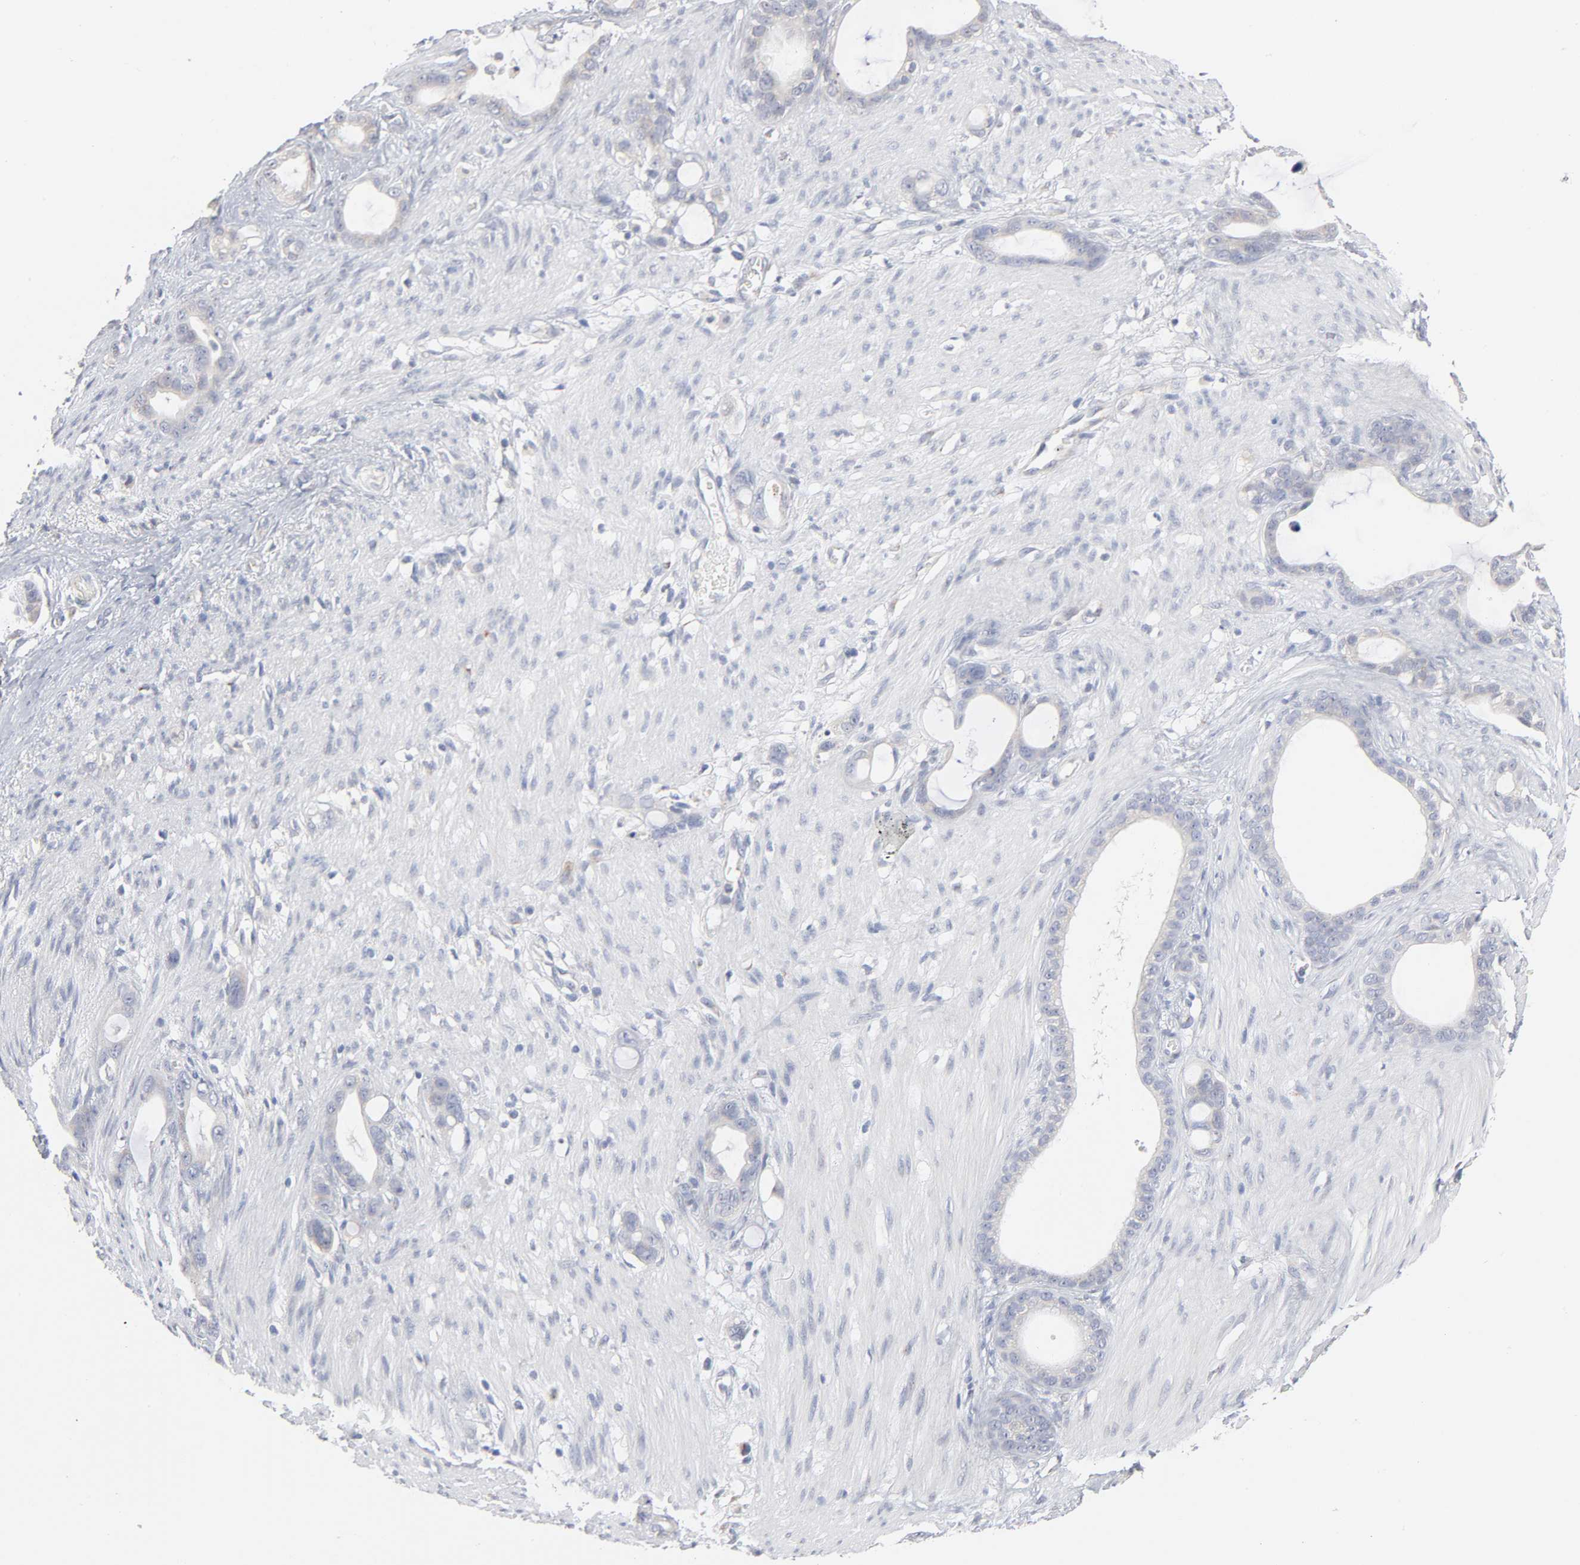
{"staining": {"intensity": "negative", "quantity": "none", "location": "none"}, "tissue": "stomach cancer", "cell_type": "Tumor cells", "image_type": "cancer", "snomed": [{"axis": "morphology", "description": "Adenocarcinoma, NOS"}, {"axis": "topography", "description": "Stomach"}], "caption": "Immunohistochemistry (IHC) image of neoplastic tissue: stomach cancer (adenocarcinoma) stained with DAB reveals no significant protein expression in tumor cells. The staining is performed using DAB brown chromogen with nuclei counter-stained in using hematoxylin.", "gene": "AK7", "patient": {"sex": "female", "age": 75}}